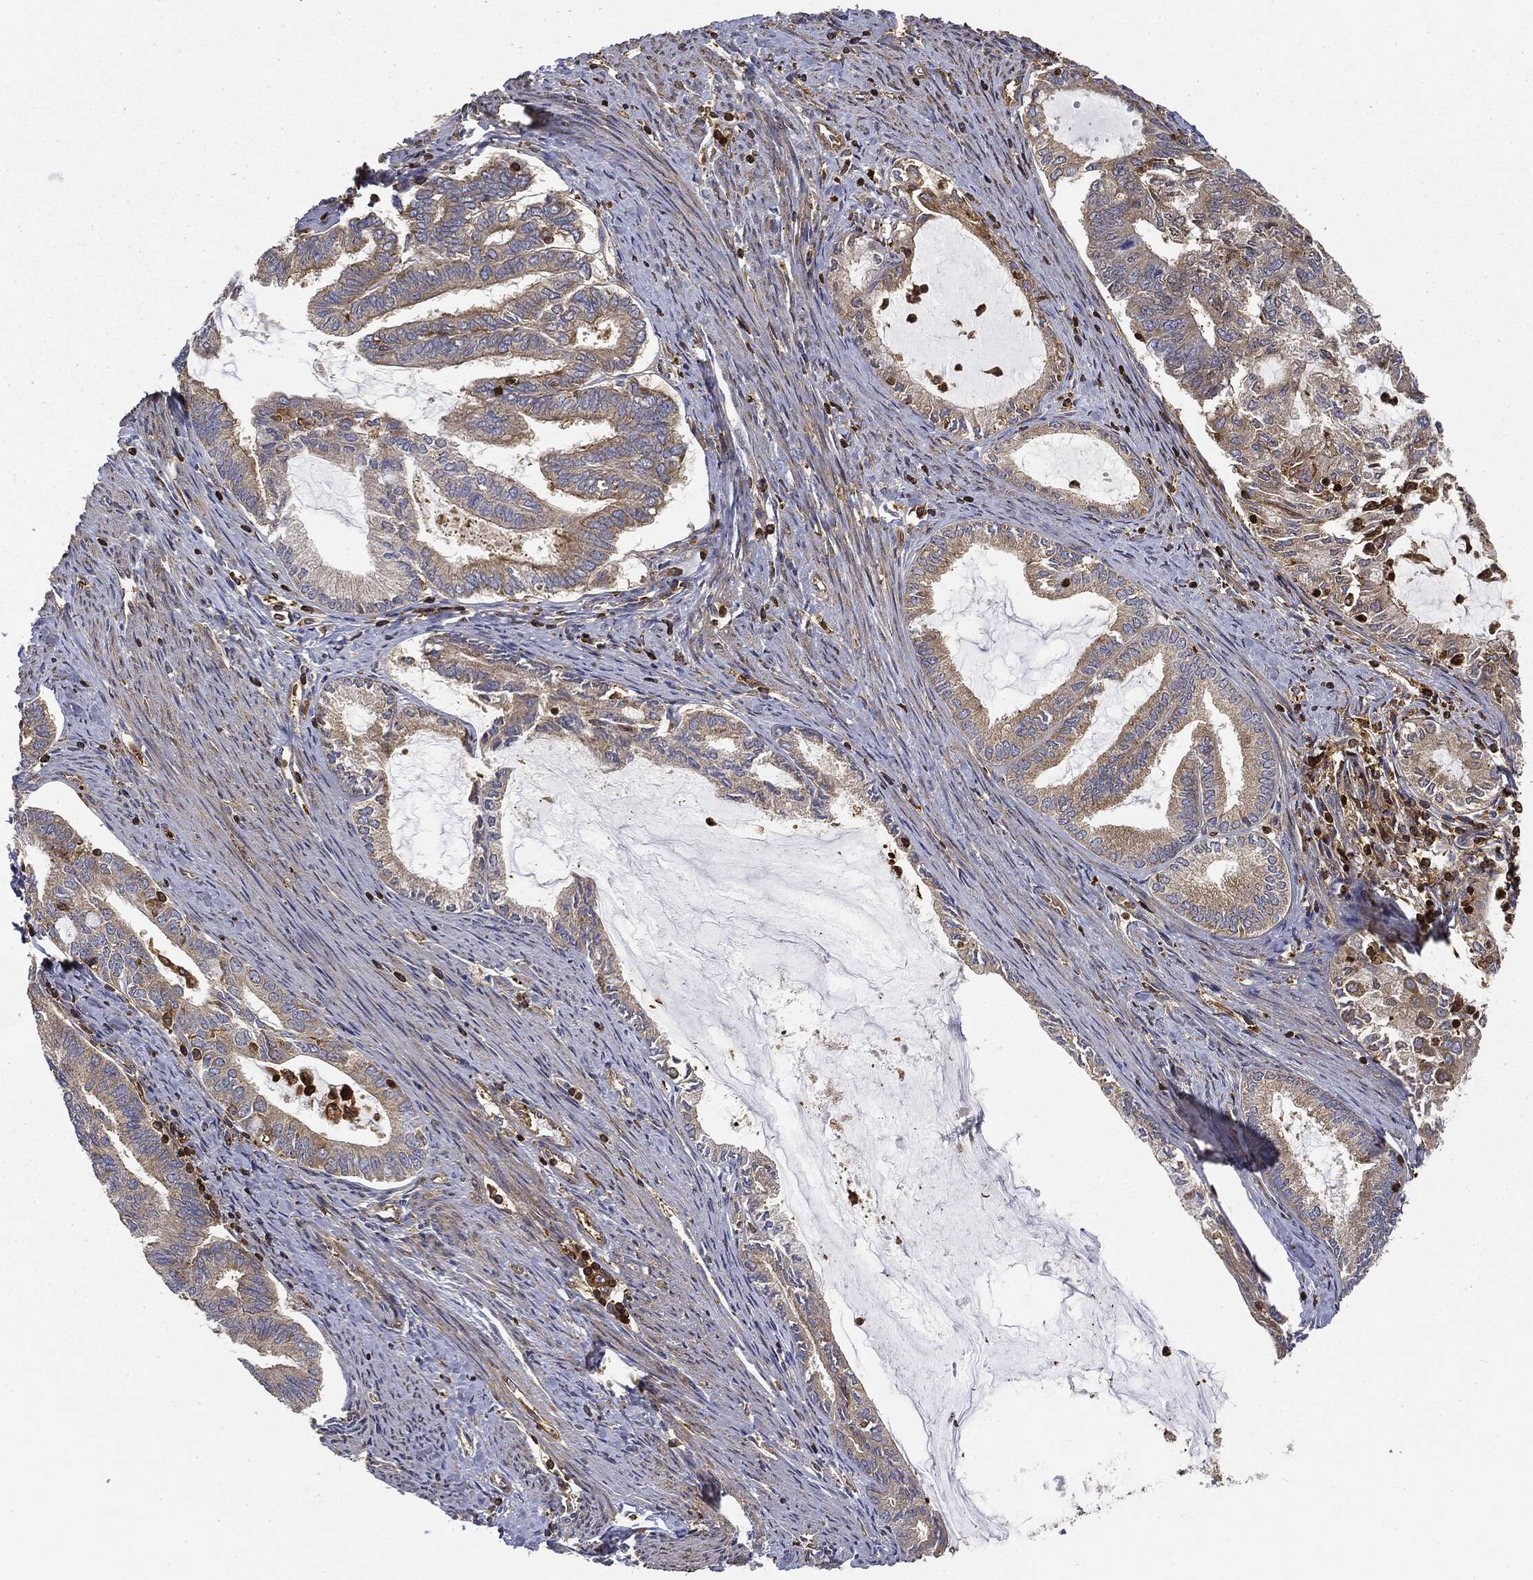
{"staining": {"intensity": "strong", "quantity": "25%-75%", "location": "cytoplasmic/membranous"}, "tissue": "endometrial cancer", "cell_type": "Tumor cells", "image_type": "cancer", "snomed": [{"axis": "morphology", "description": "Adenocarcinoma, NOS"}, {"axis": "topography", "description": "Endometrium"}], "caption": "Strong cytoplasmic/membranous protein staining is seen in about 25%-75% of tumor cells in endometrial cancer. Nuclei are stained in blue.", "gene": "WDR1", "patient": {"sex": "female", "age": 86}}